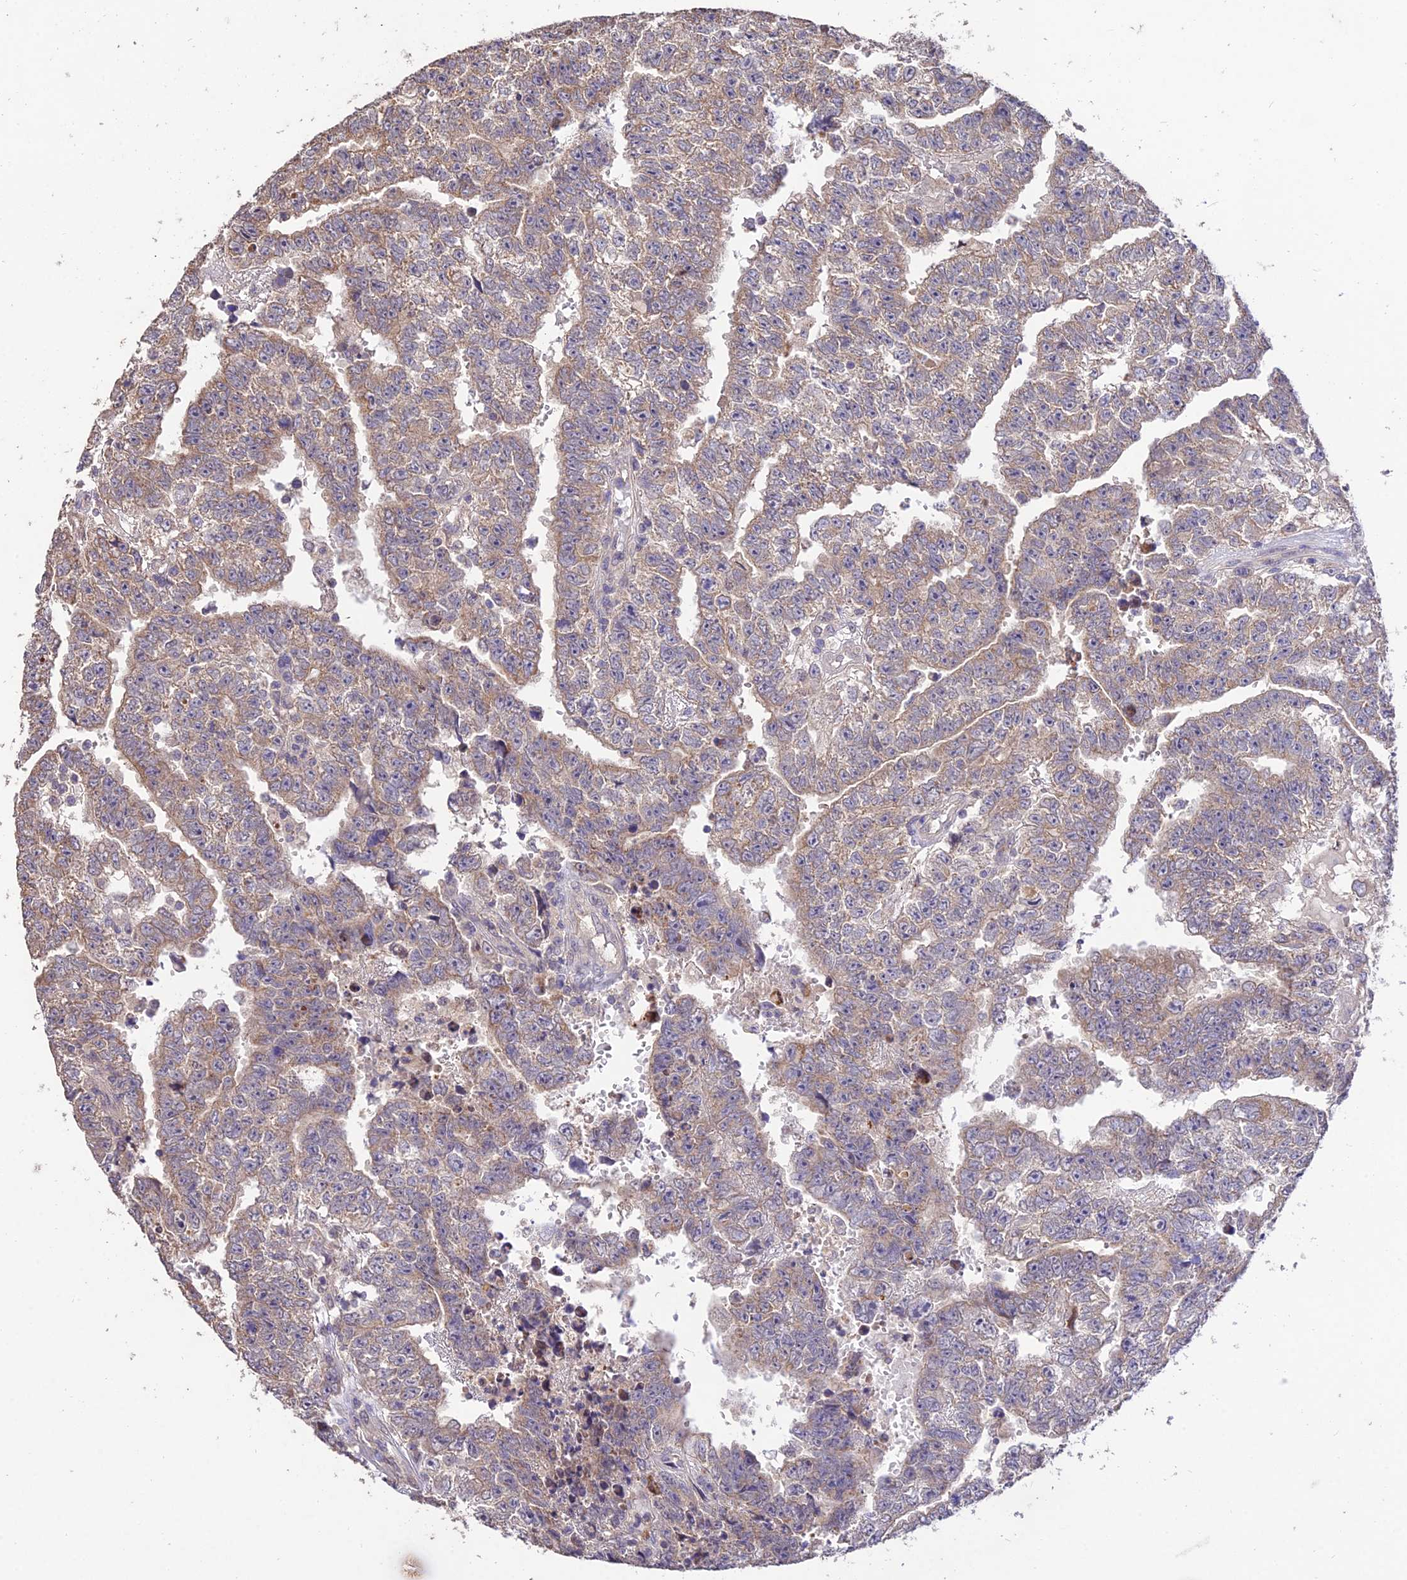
{"staining": {"intensity": "weak", "quantity": "25%-75%", "location": "cytoplasmic/membranous"}, "tissue": "testis cancer", "cell_type": "Tumor cells", "image_type": "cancer", "snomed": [{"axis": "morphology", "description": "Carcinoma, Embryonal, NOS"}, {"axis": "topography", "description": "Testis"}], "caption": "This image reveals immunohistochemistry (IHC) staining of testis embryonal carcinoma, with low weak cytoplasmic/membranous expression in approximately 25%-75% of tumor cells.", "gene": "SDHD", "patient": {"sex": "male", "age": 25}}